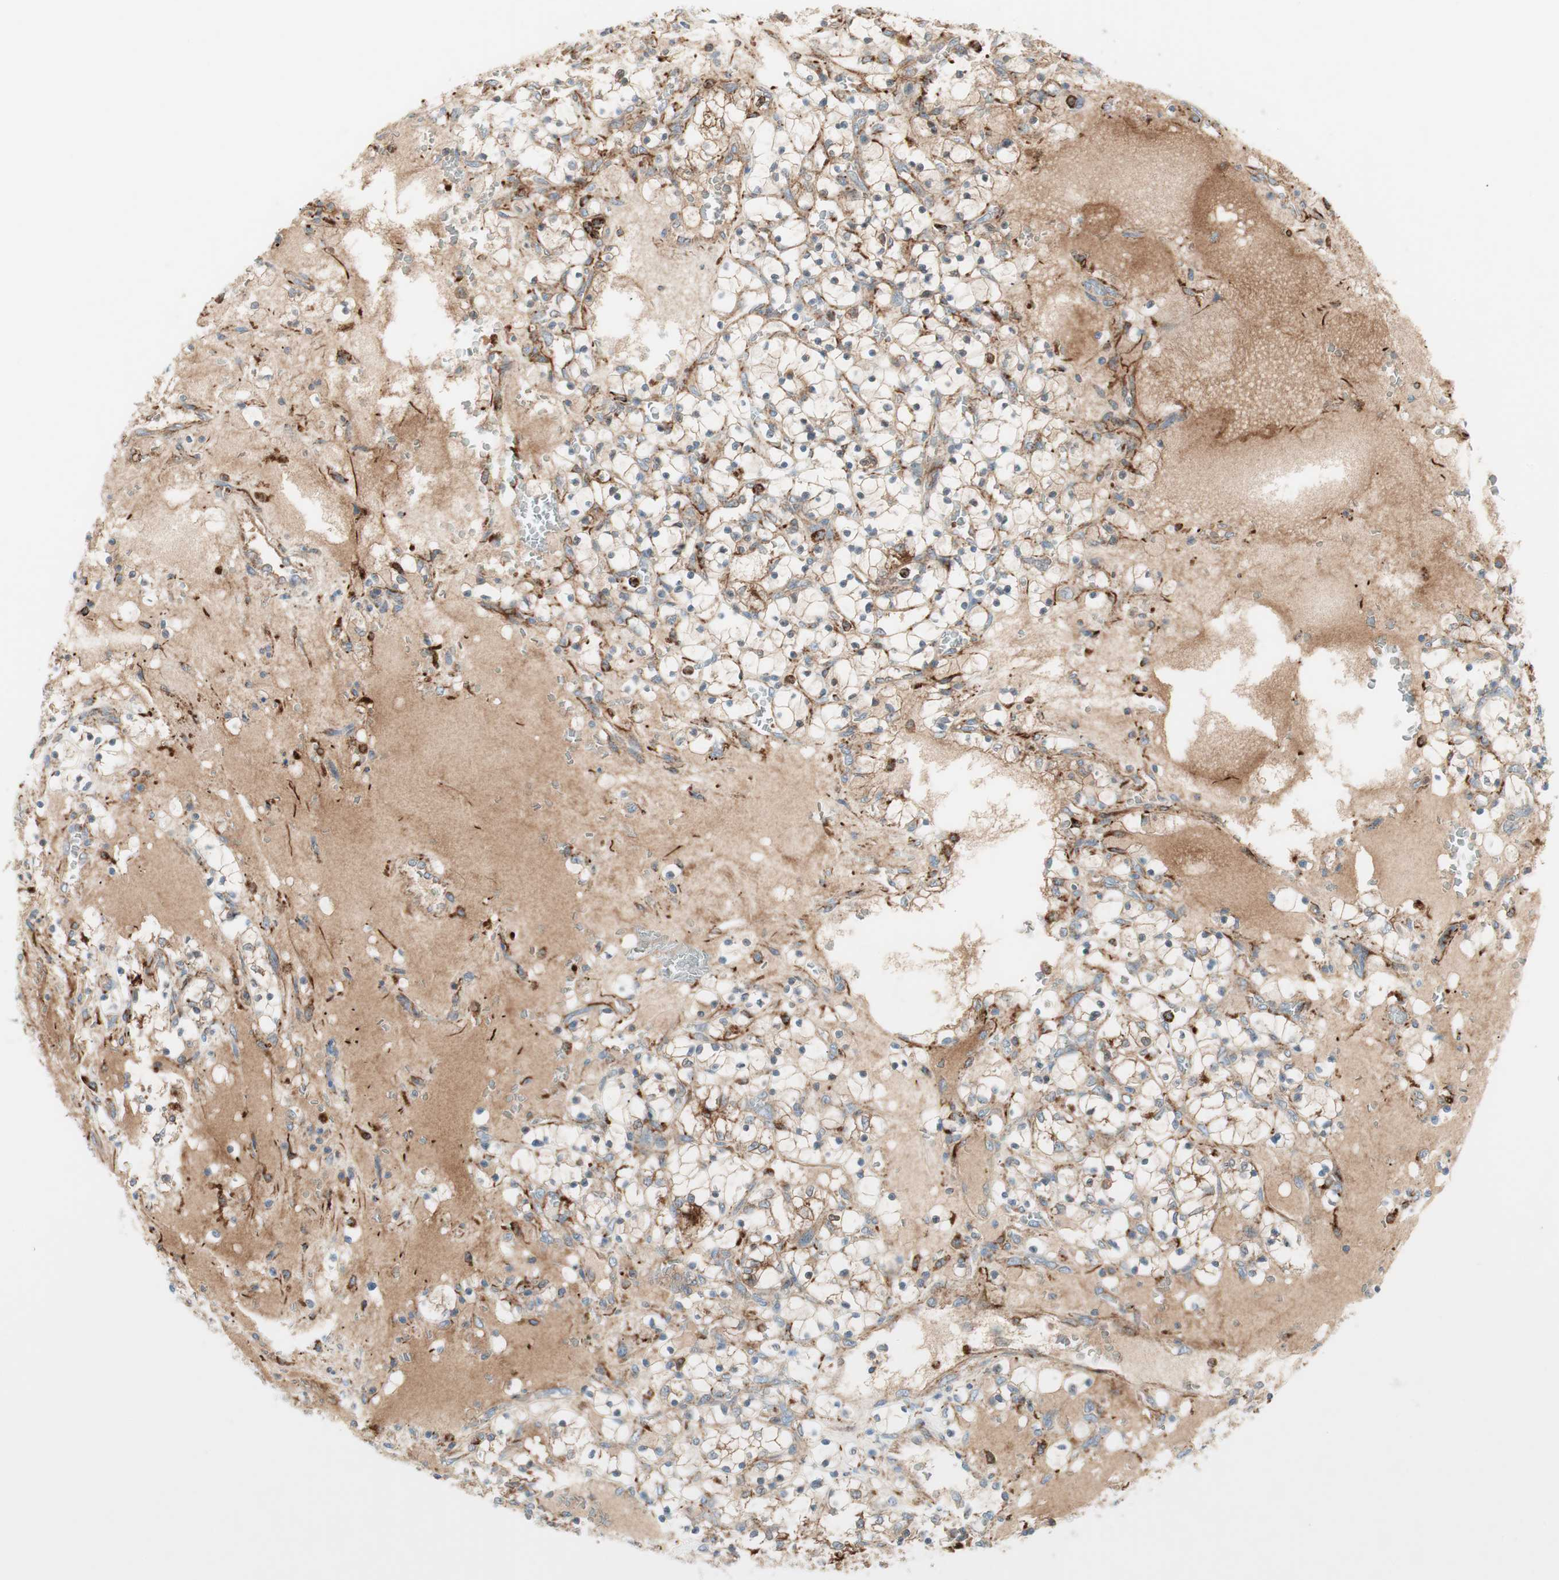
{"staining": {"intensity": "negative", "quantity": "none", "location": "none"}, "tissue": "renal cancer", "cell_type": "Tumor cells", "image_type": "cancer", "snomed": [{"axis": "morphology", "description": "Adenocarcinoma, NOS"}, {"axis": "topography", "description": "Kidney"}], "caption": "Immunohistochemistry micrograph of neoplastic tissue: renal adenocarcinoma stained with DAB reveals no significant protein staining in tumor cells. (DAB (3,3'-diaminobenzidine) immunohistochemistry with hematoxylin counter stain).", "gene": "ATP6V1G1", "patient": {"sex": "female", "age": 69}}